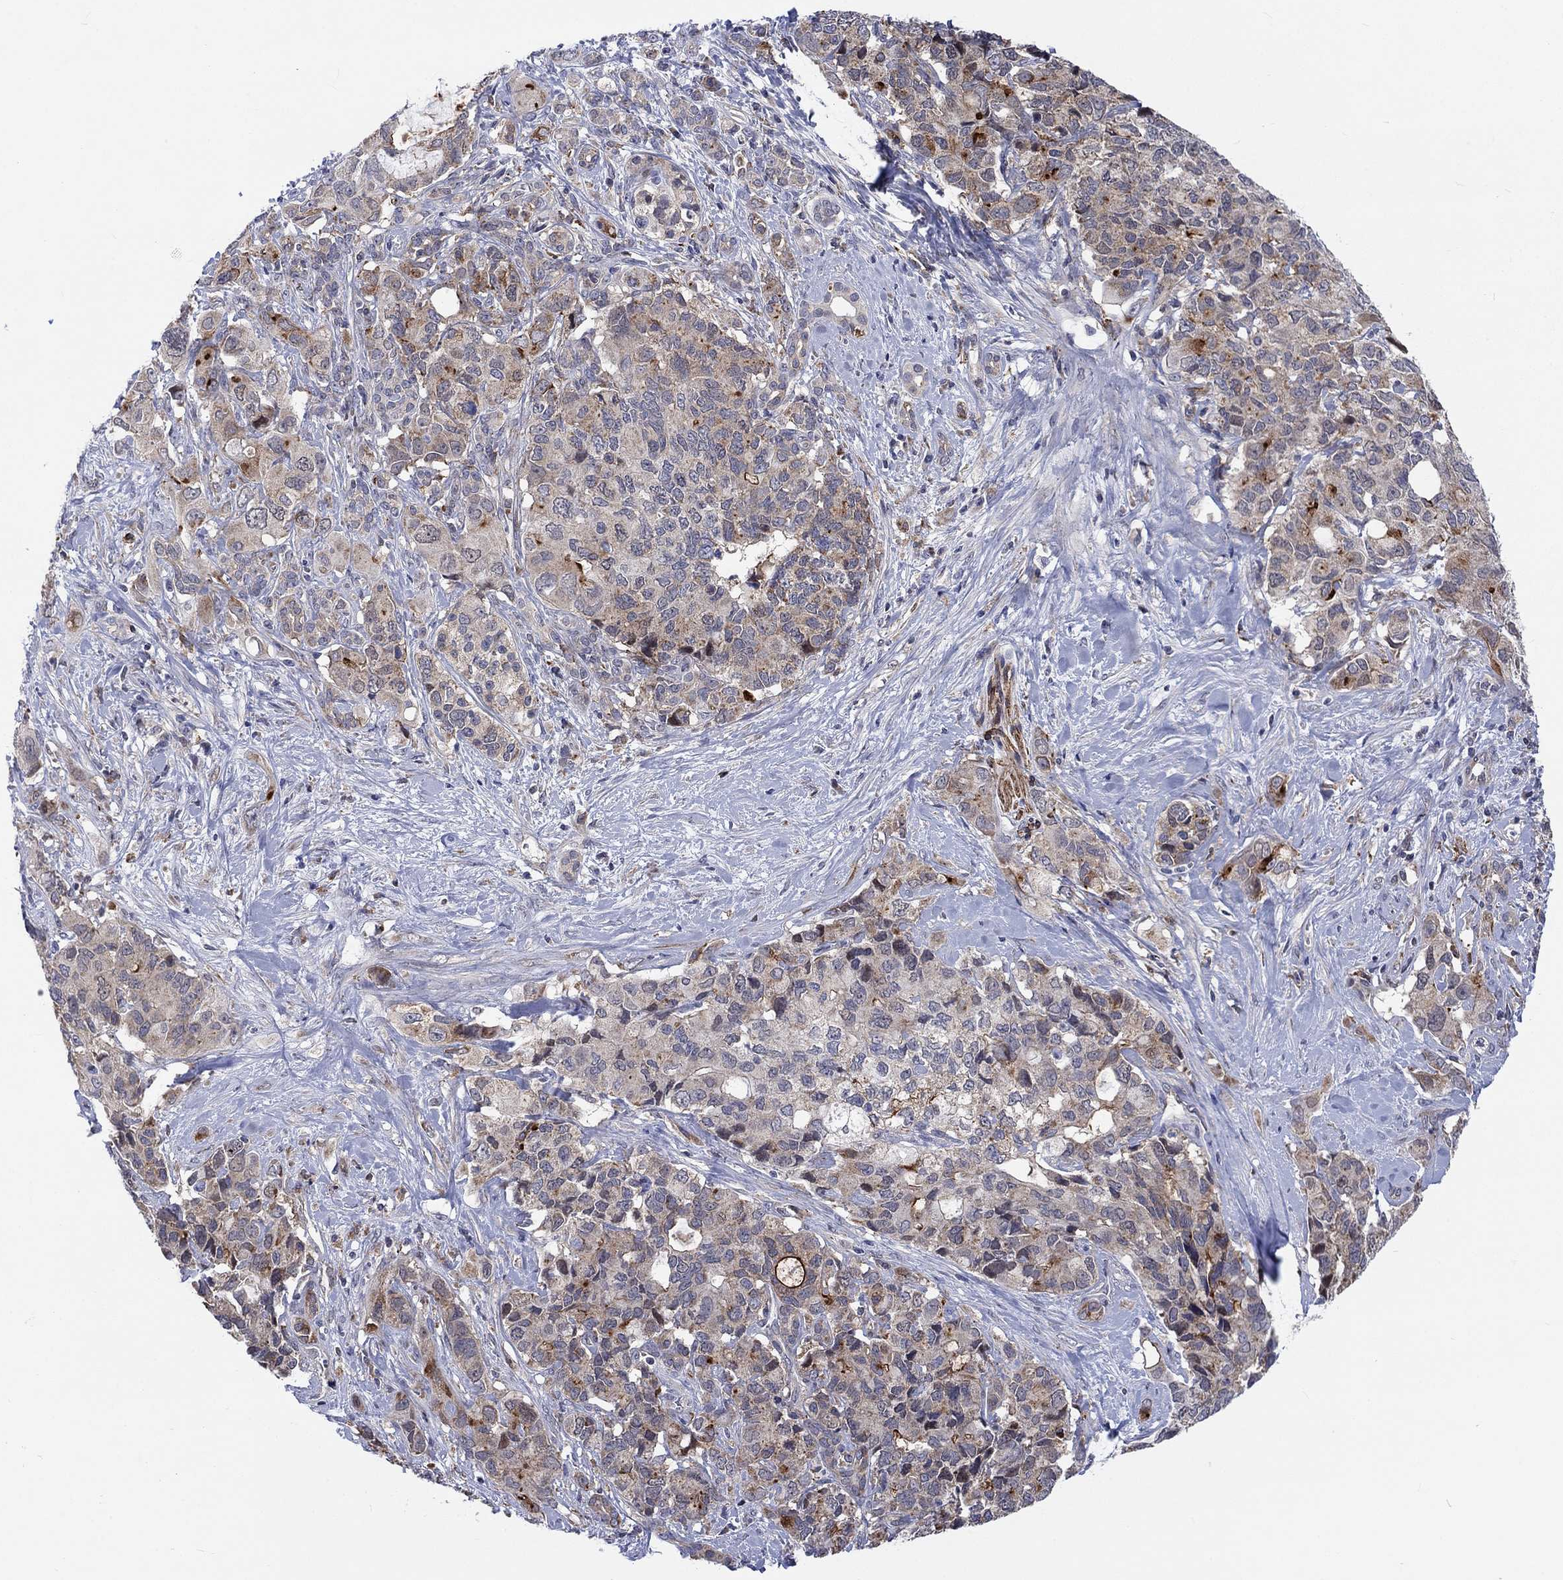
{"staining": {"intensity": "weak", "quantity": "25%-75%", "location": "cytoplasmic/membranous"}, "tissue": "pancreatic cancer", "cell_type": "Tumor cells", "image_type": "cancer", "snomed": [{"axis": "morphology", "description": "Adenocarcinoma, NOS"}, {"axis": "topography", "description": "Pancreas"}], "caption": "Human adenocarcinoma (pancreatic) stained with a brown dye exhibits weak cytoplasmic/membranous positive expression in approximately 25%-75% of tumor cells.", "gene": "SLC35F2", "patient": {"sex": "female", "age": 56}}